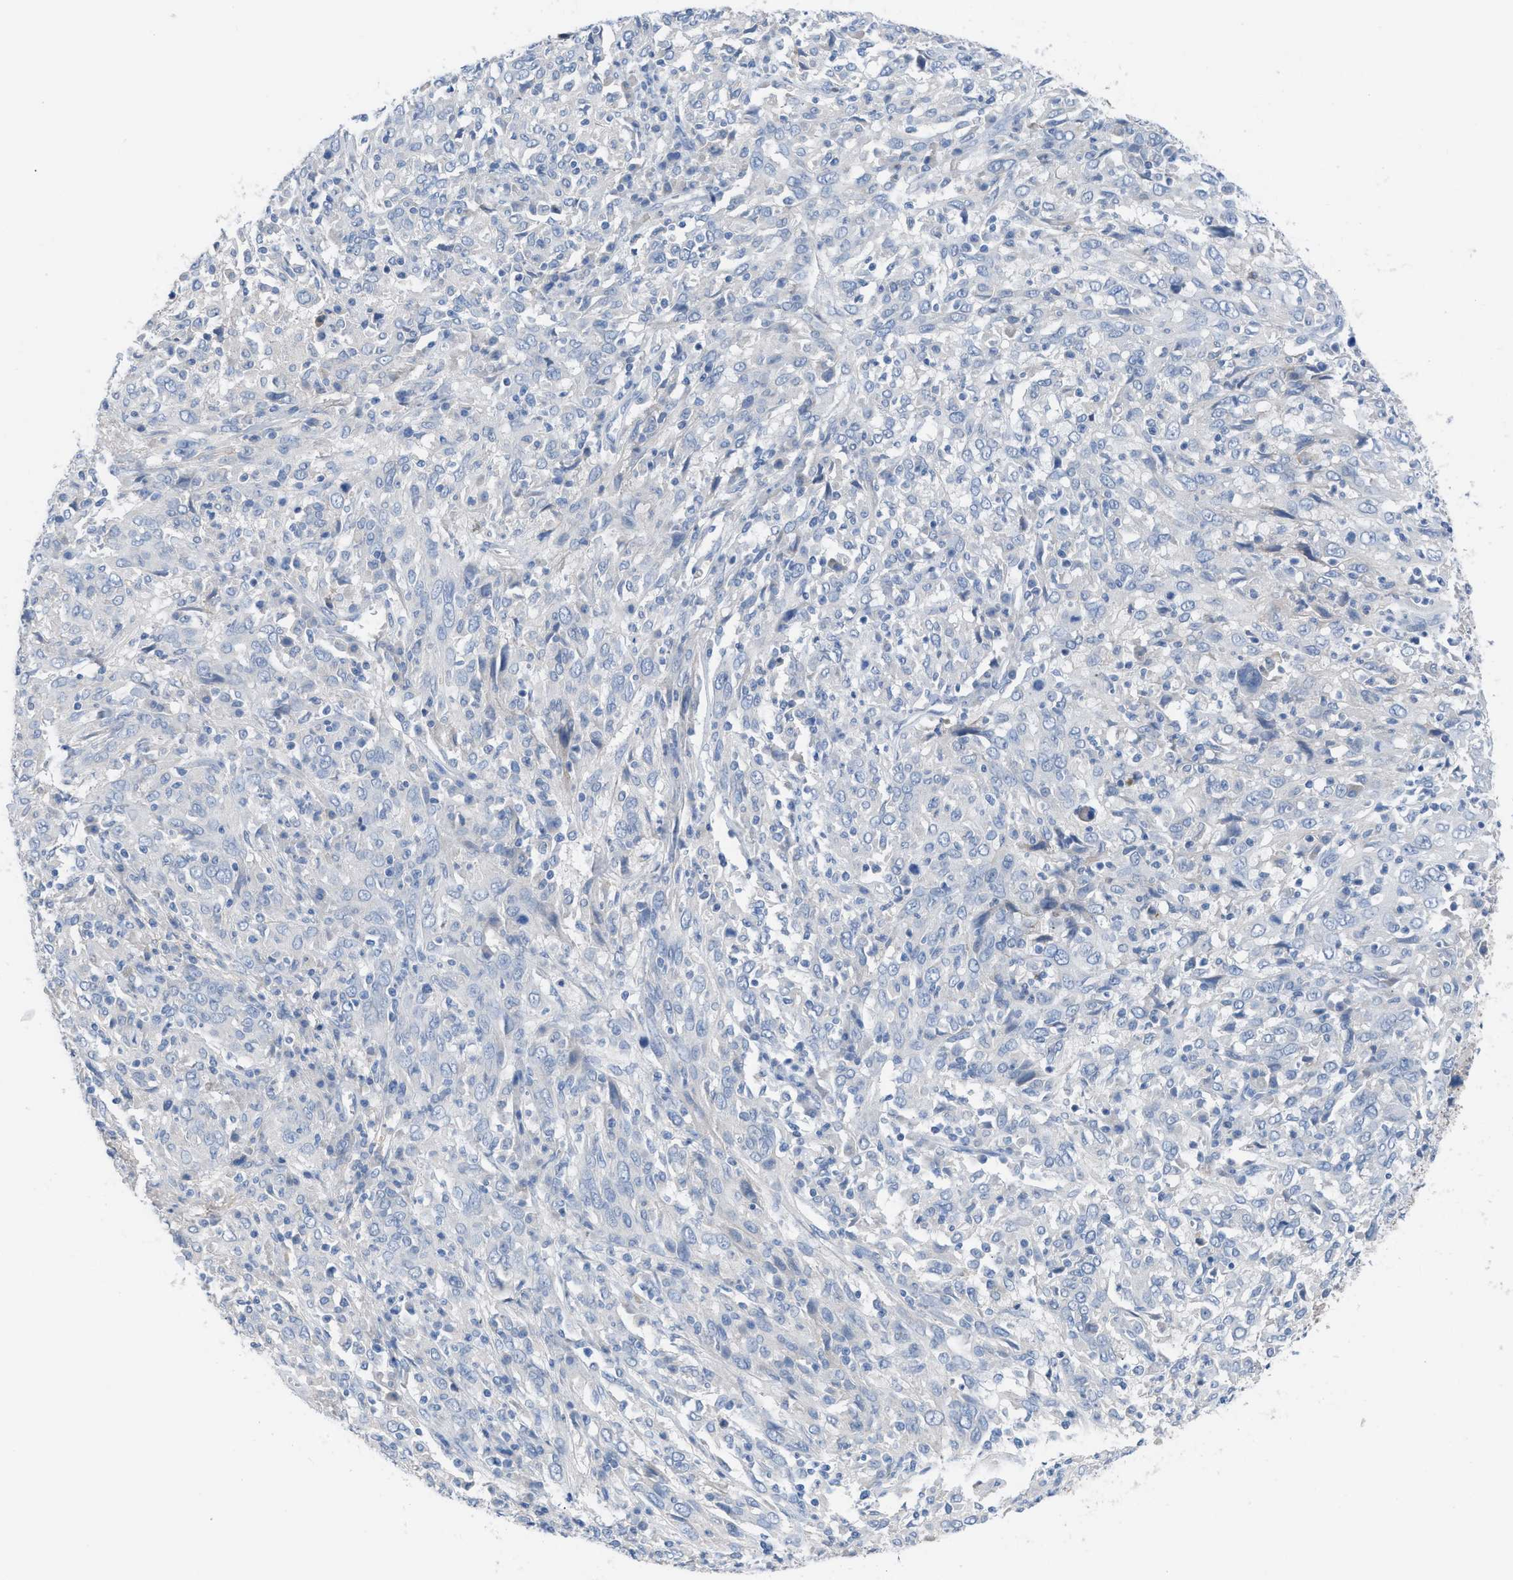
{"staining": {"intensity": "negative", "quantity": "none", "location": "none"}, "tissue": "cervical cancer", "cell_type": "Tumor cells", "image_type": "cancer", "snomed": [{"axis": "morphology", "description": "Squamous cell carcinoma, NOS"}, {"axis": "topography", "description": "Cervix"}], "caption": "An image of human squamous cell carcinoma (cervical) is negative for staining in tumor cells.", "gene": "HPX", "patient": {"sex": "female", "age": 46}}